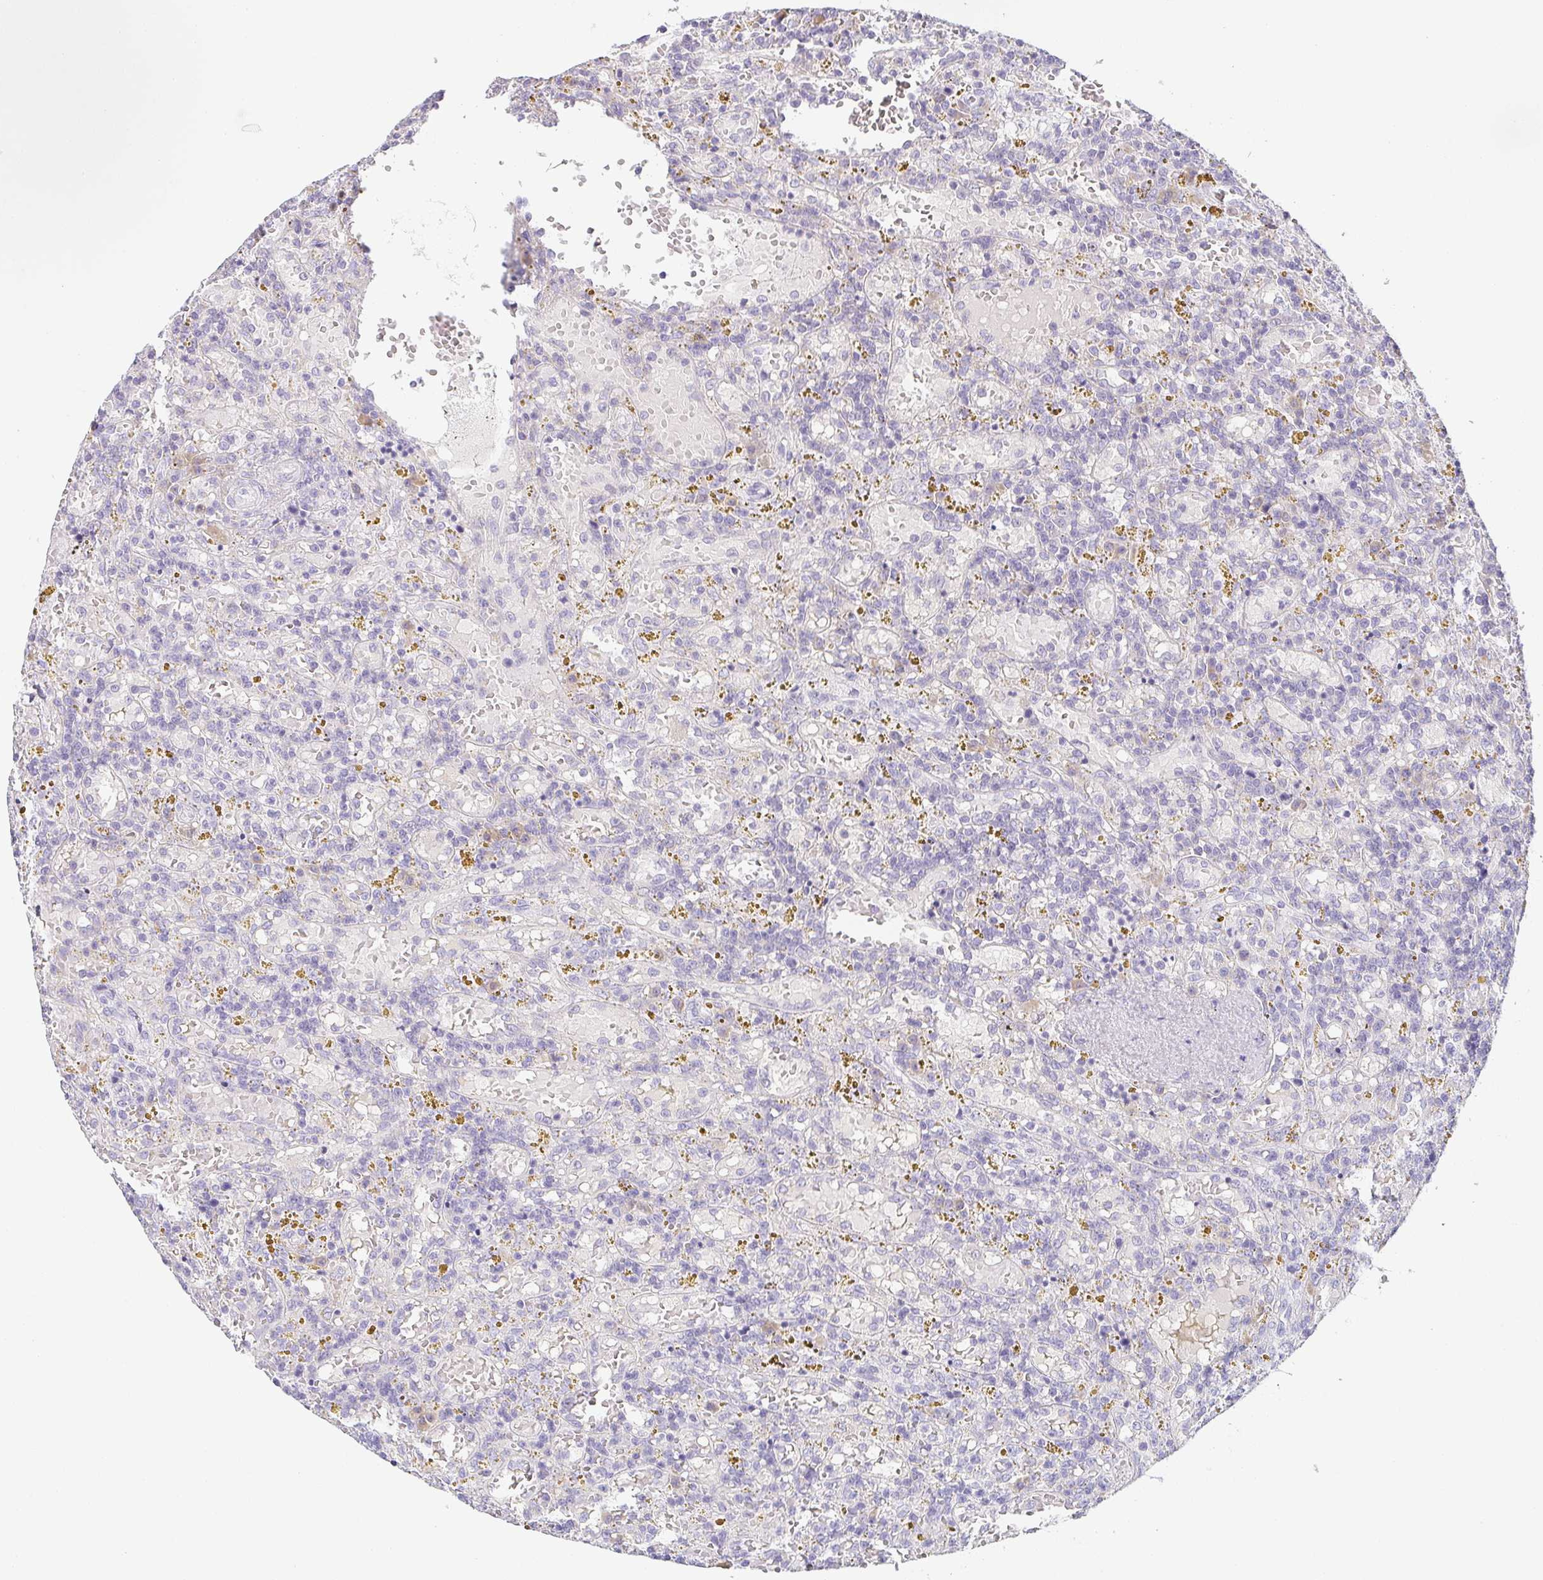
{"staining": {"intensity": "negative", "quantity": "none", "location": "none"}, "tissue": "lymphoma", "cell_type": "Tumor cells", "image_type": "cancer", "snomed": [{"axis": "morphology", "description": "Malignant lymphoma, non-Hodgkin's type, Low grade"}, {"axis": "topography", "description": "Spleen"}], "caption": "The photomicrograph exhibits no staining of tumor cells in lymphoma.", "gene": "PRR27", "patient": {"sex": "female", "age": 65}}